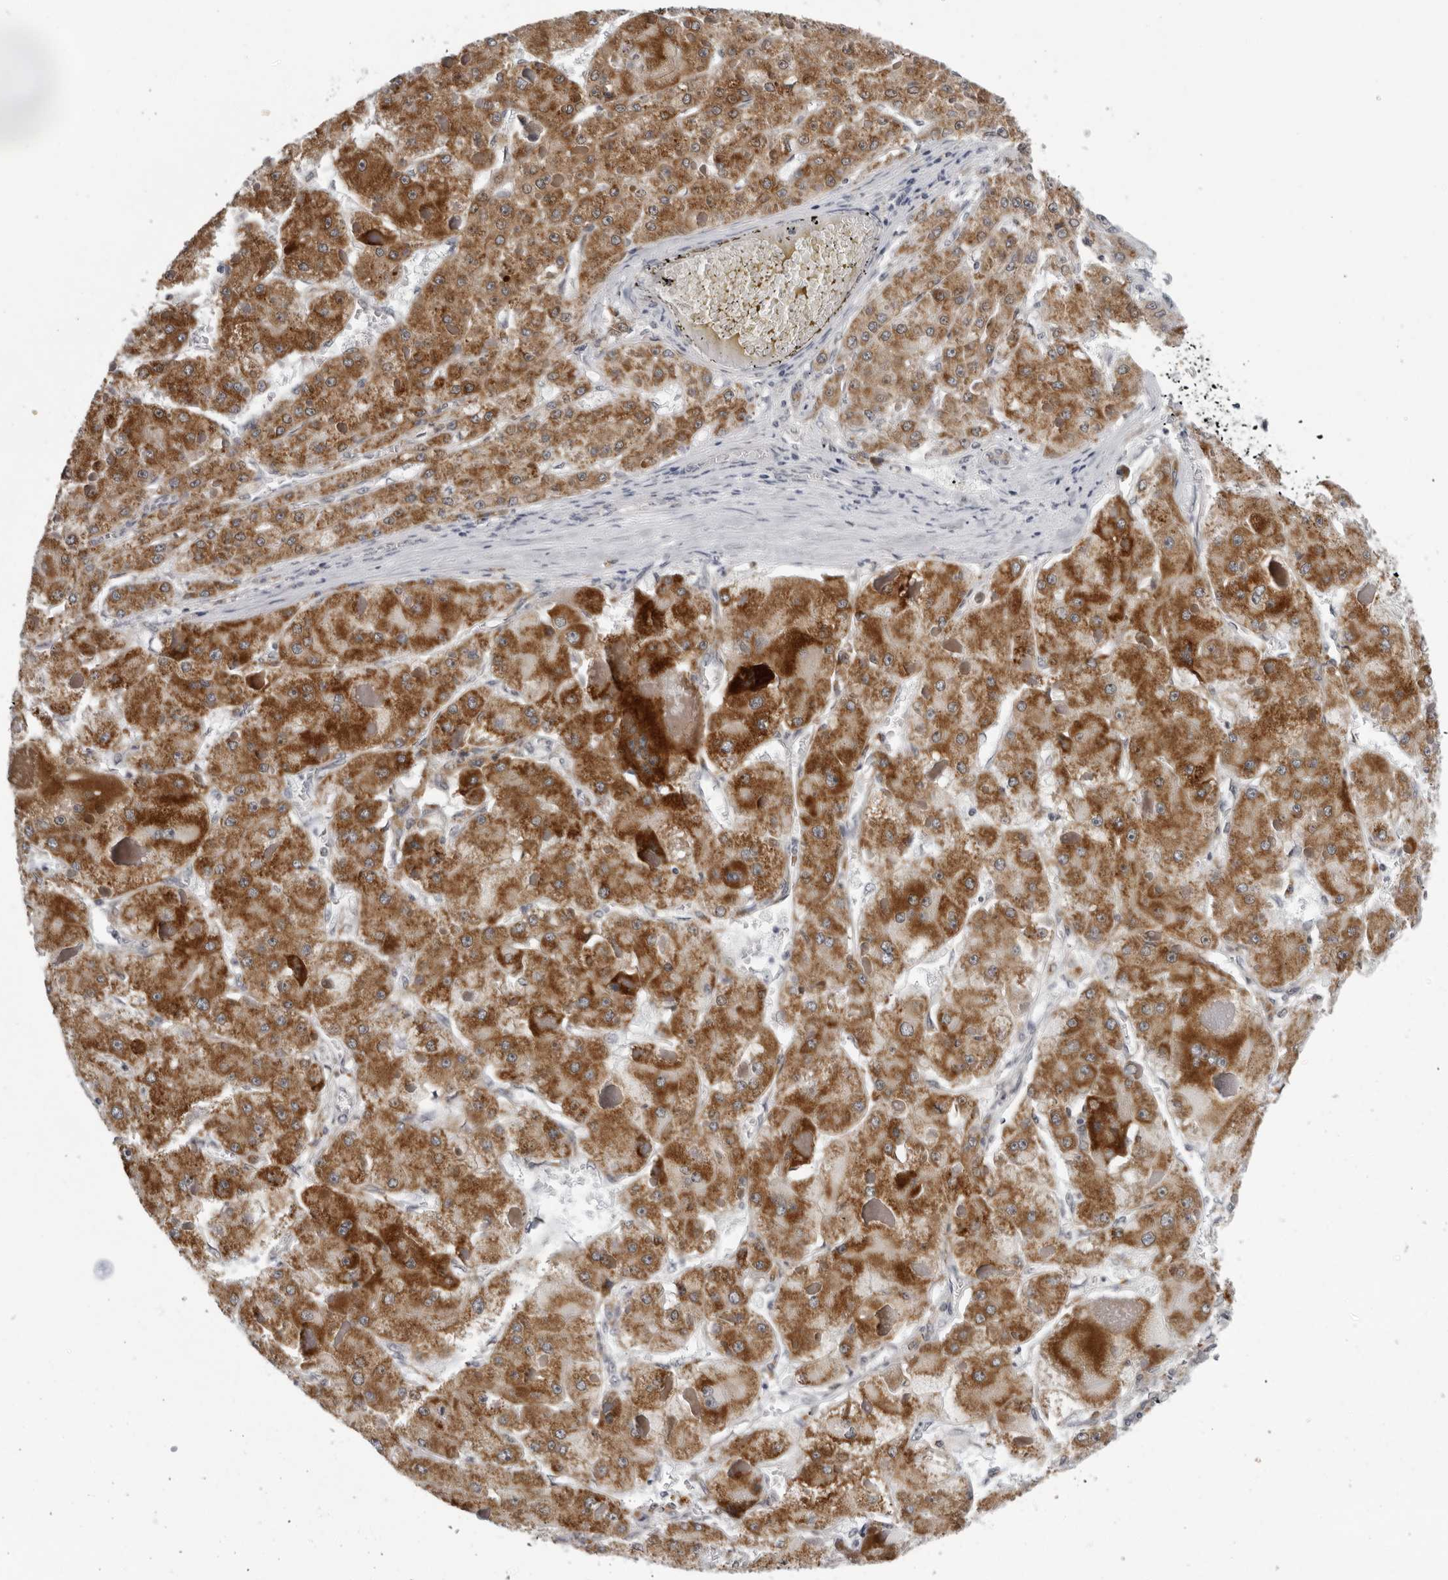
{"staining": {"intensity": "strong", "quantity": ">75%", "location": "cytoplasmic/membranous"}, "tissue": "liver cancer", "cell_type": "Tumor cells", "image_type": "cancer", "snomed": [{"axis": "morphology", "description": "Carcinoma, Hepatocellular, NOS"}, {"axis": "topography", "description": "Liver"}], "caption": "Strong cytoplasmic/membranous expression for a protein is present in approximately >75% of tumor cells of hepatocellular carcinoma (liver) using immunohistochemistry.", "gene": "CPT2", "patient": {"sex": "female", "age": 73}}